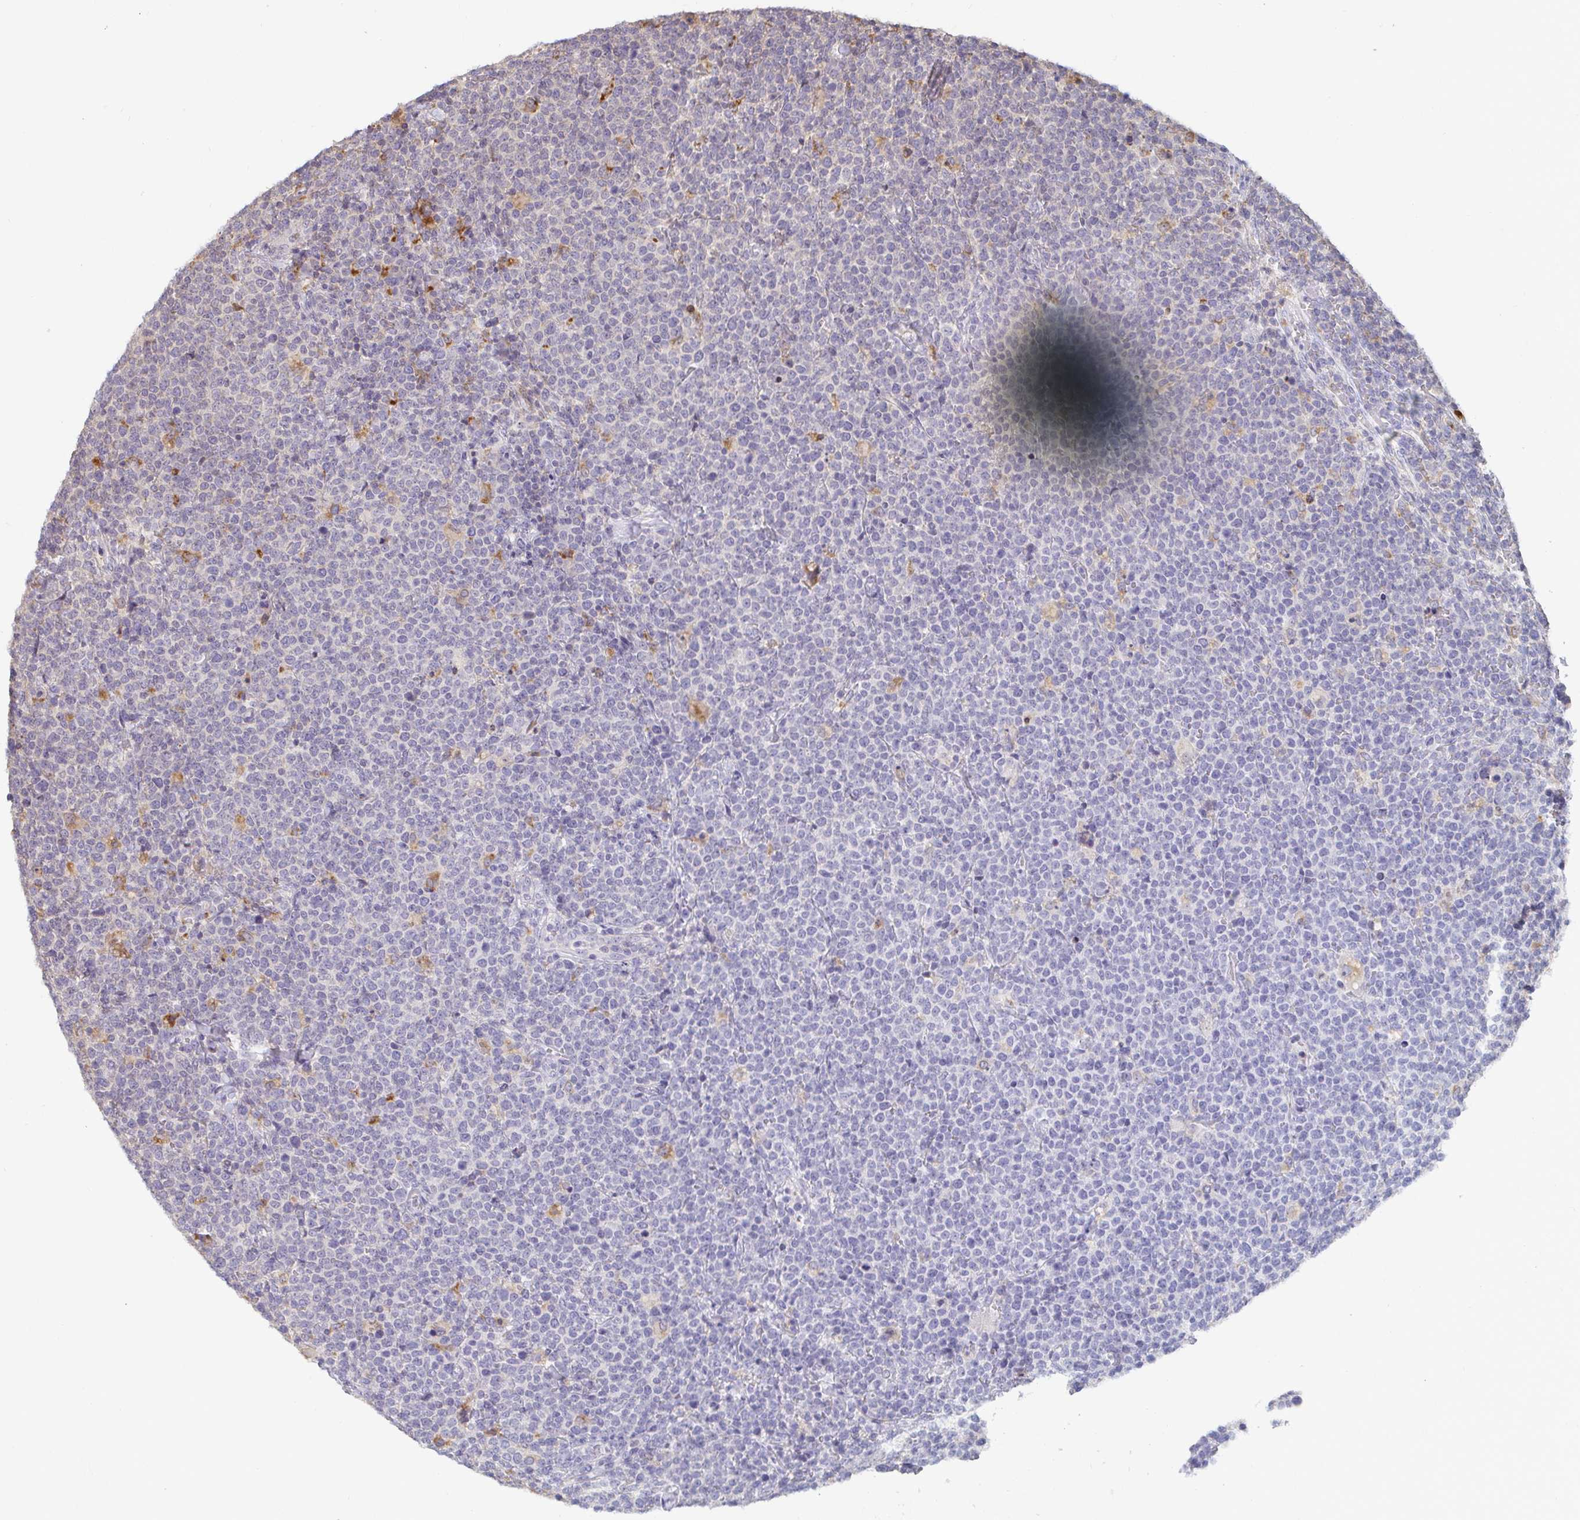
{"staining": {"intensity": "negative", "quantity": "none", "location": "none"}, "tissue": "lymphoma", "cell_type": "Tumor cells", "image_type": "cancer", "snomed": [{"axis": "morphology", "description": "Malignant lymphoma, non-Hodgkin's type, High grade"}, {"axis": "topography", "description": "Lymph node"}], "caption": "The photomicrograph reveals no significant staining in tumor cells of lymphoma.", "gene": "CDH18", "patient": {"sex": "male", "age": 61}}